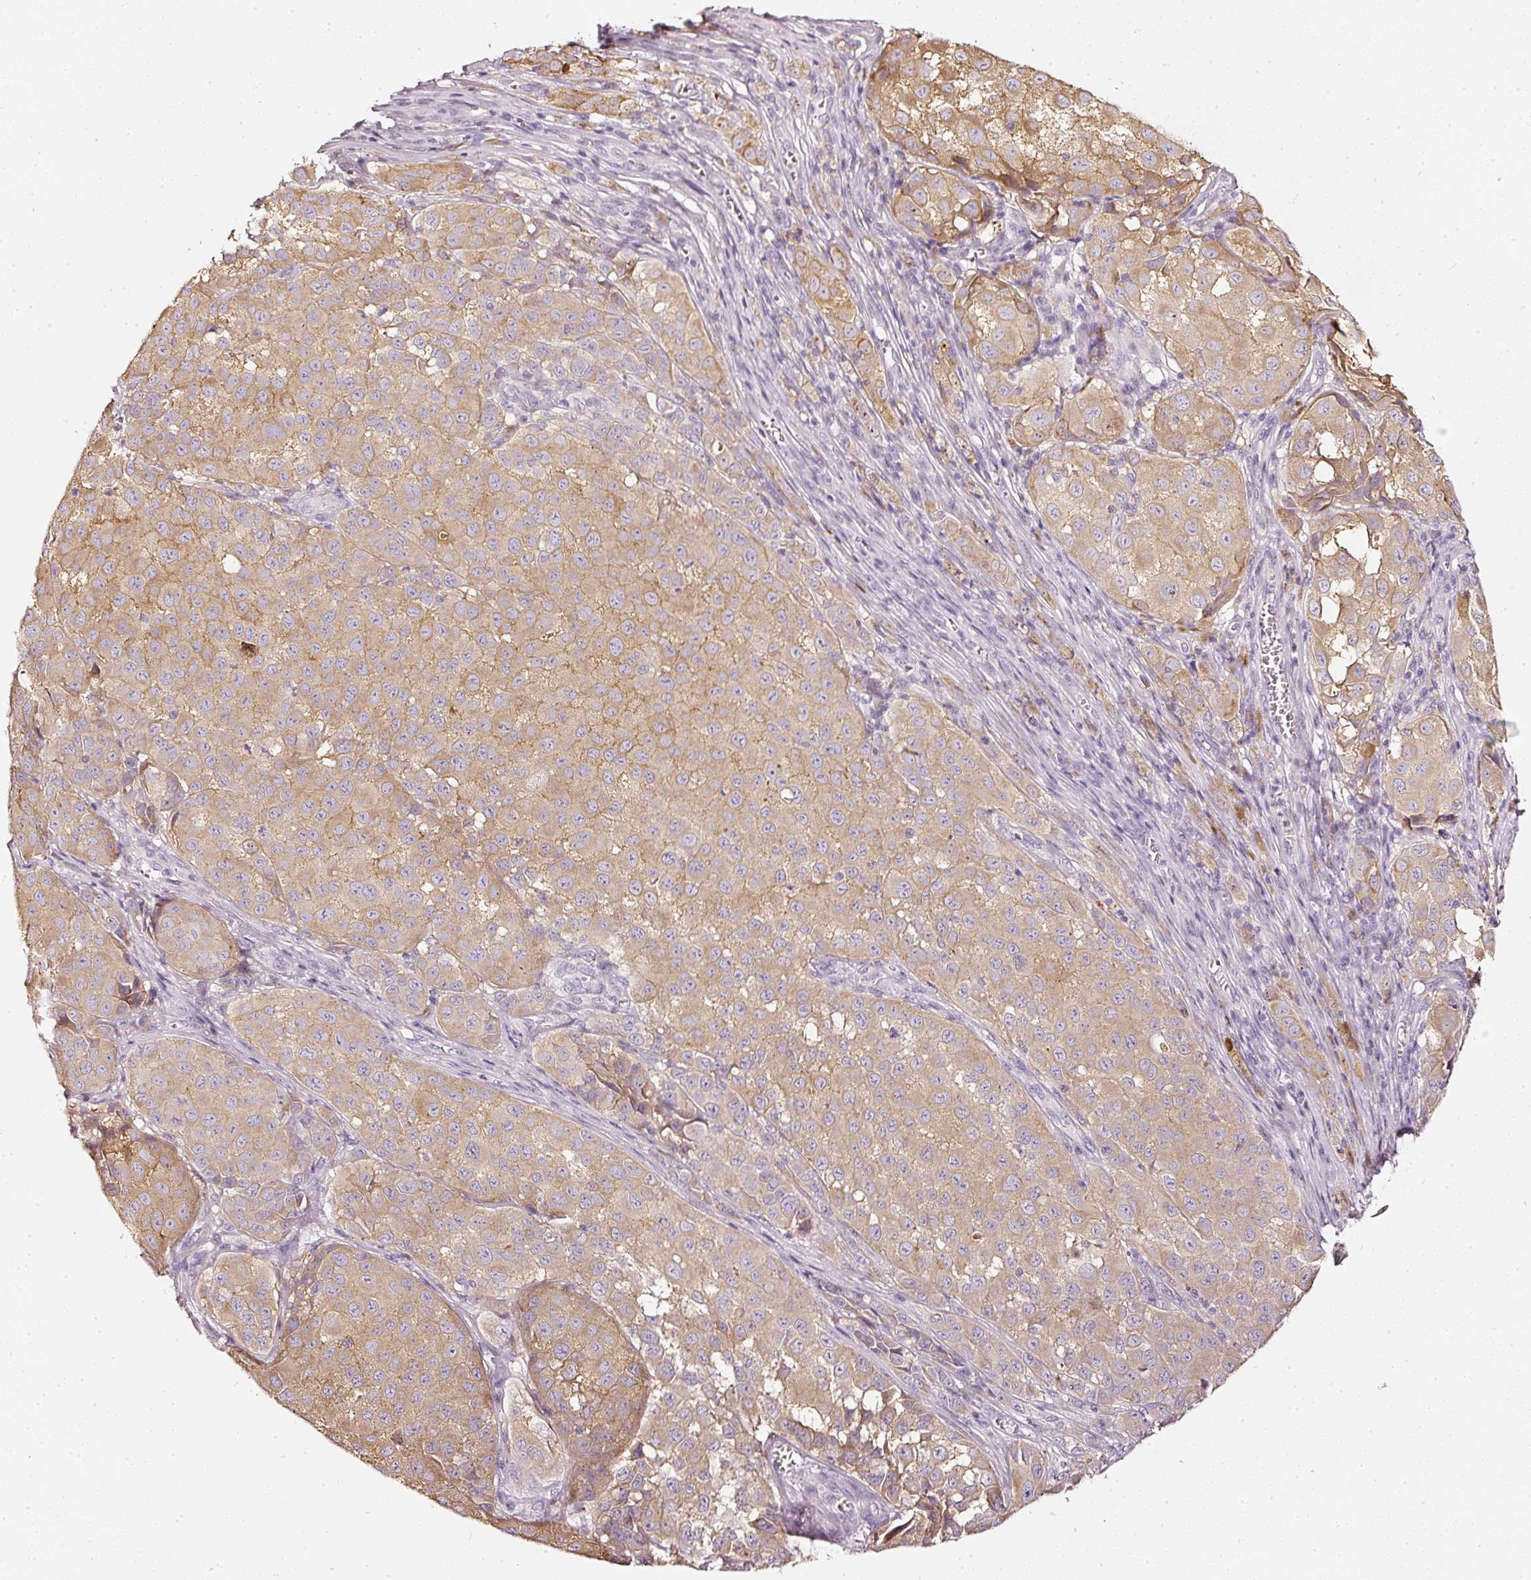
{"staining": {"intensity": "moderate", "quantity": ">75%", "location": "cytoplasmic/membranous"}, "tissue": "melanoma", "cell_type": "Tumor cells", "image_type": "cancer", "snomed": [{"axis": "morphology", "description": "Malignant melanoma, NOS"}, {"axis": "topography", "description": "Skin"}], "caption": "Immunohistochemical staining of melanoma shows moderate cytoplasmic/membranous protein staining in about >75% of tumor cells. (DAB (3,3'-diaminobenzidine) IHC, brown staining for protein, blue staining for nuclei).", "gene": "CNP", "patient": {"sex": "male", "age": 64}}